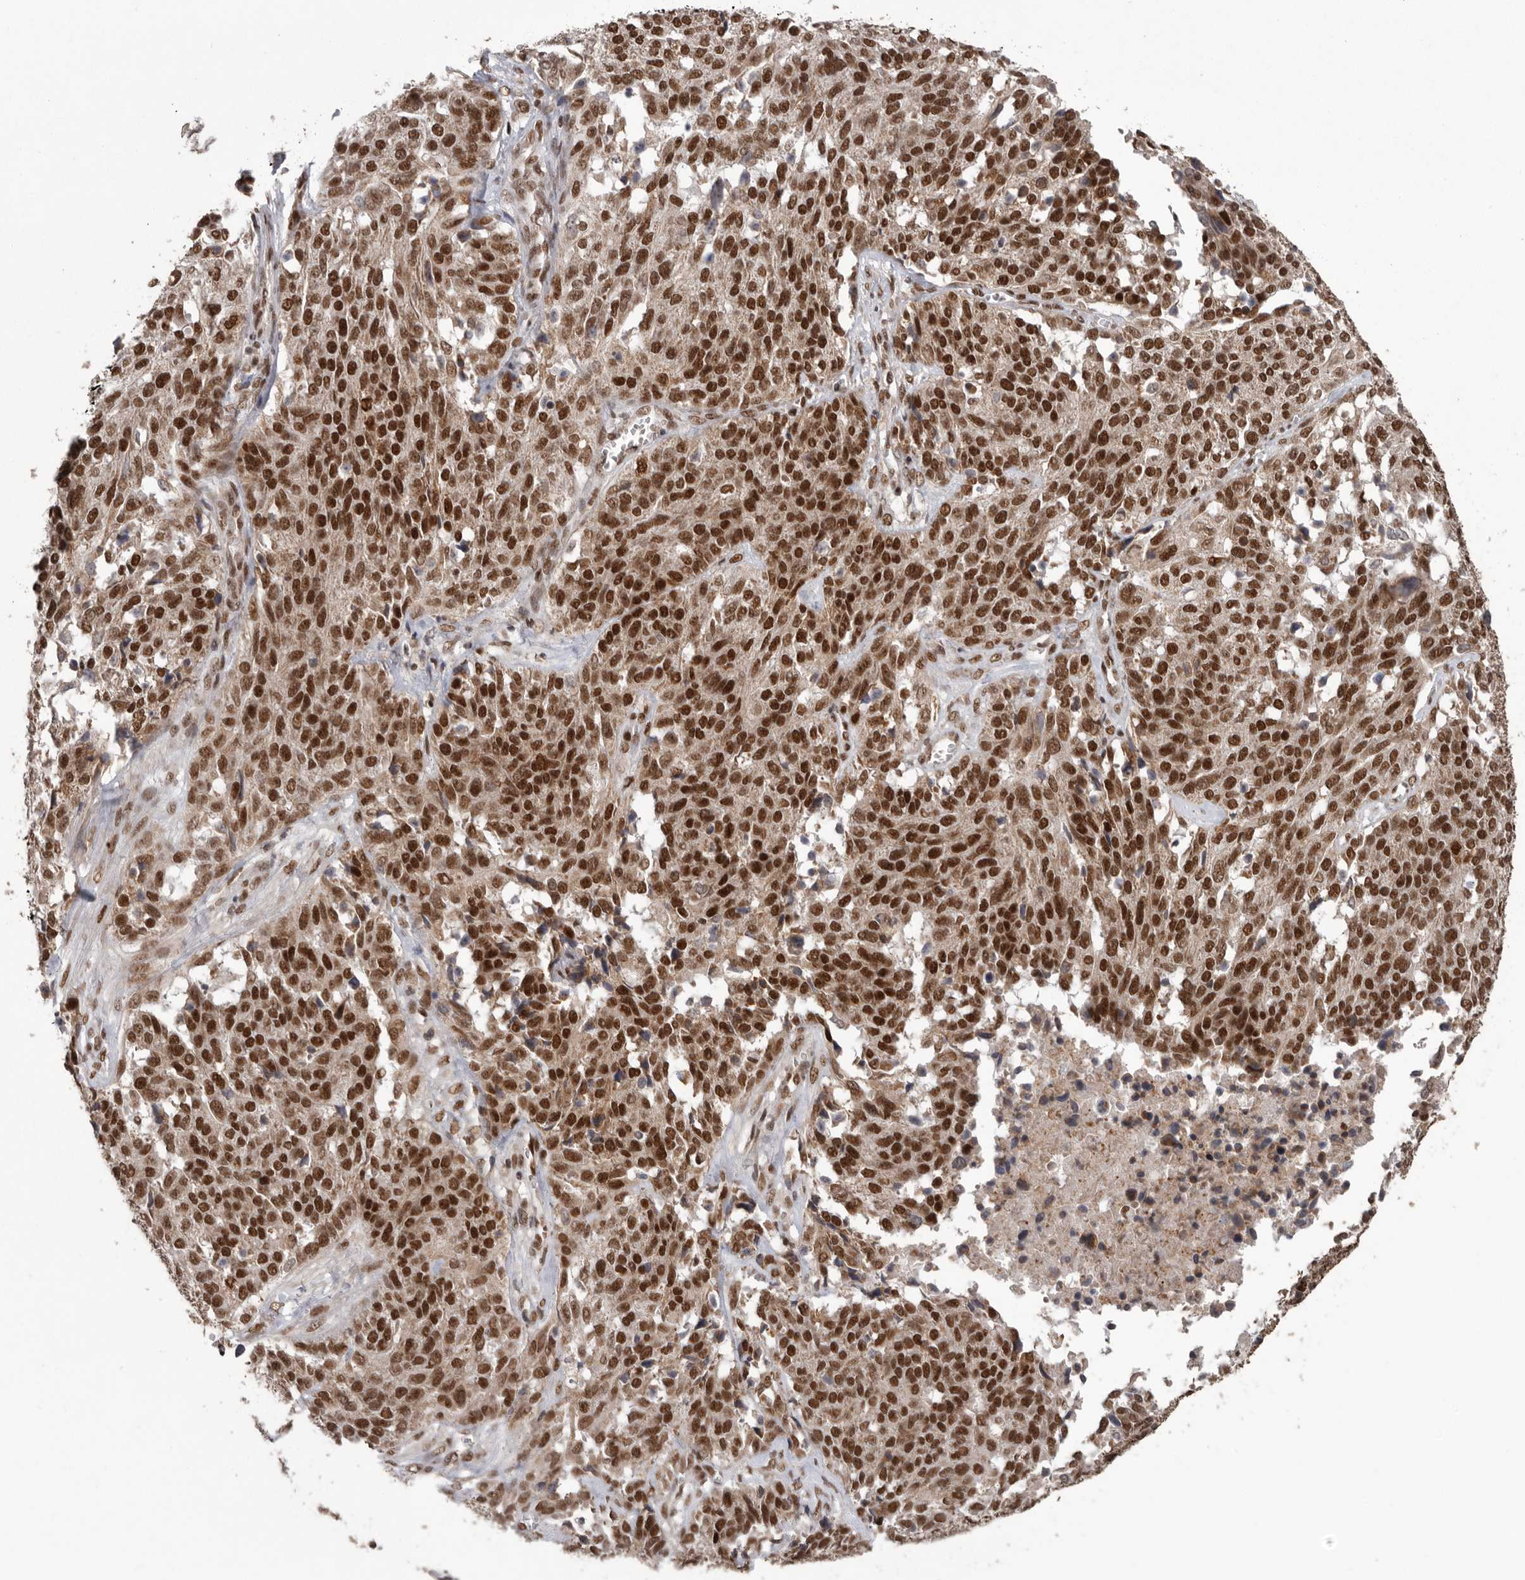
{"staining": {"intensity": "strong", "quantity": ">75%", "location": "cytoplasmic/membranous,nuclear"}, "tissue": "ovarian cancer", "cell_type": "Tumor cells", "image_type": "cancer", "snomed": [{"axis": "morphology", "description": "Cystadenocarcinoma, serous, NOS"}, {"axis": "topography", "description": "Ovary"}], "caption": "This micrograph demonstrates immunohistochemistry staining of human ovarian serous cystadenocarcinoma, with high strong cytoplasmic/membranous and nuclear expression in approximately >75% of tumor cells.", "gene": "PPP1R10", "patient": {"sex": "female", "age": 44}}